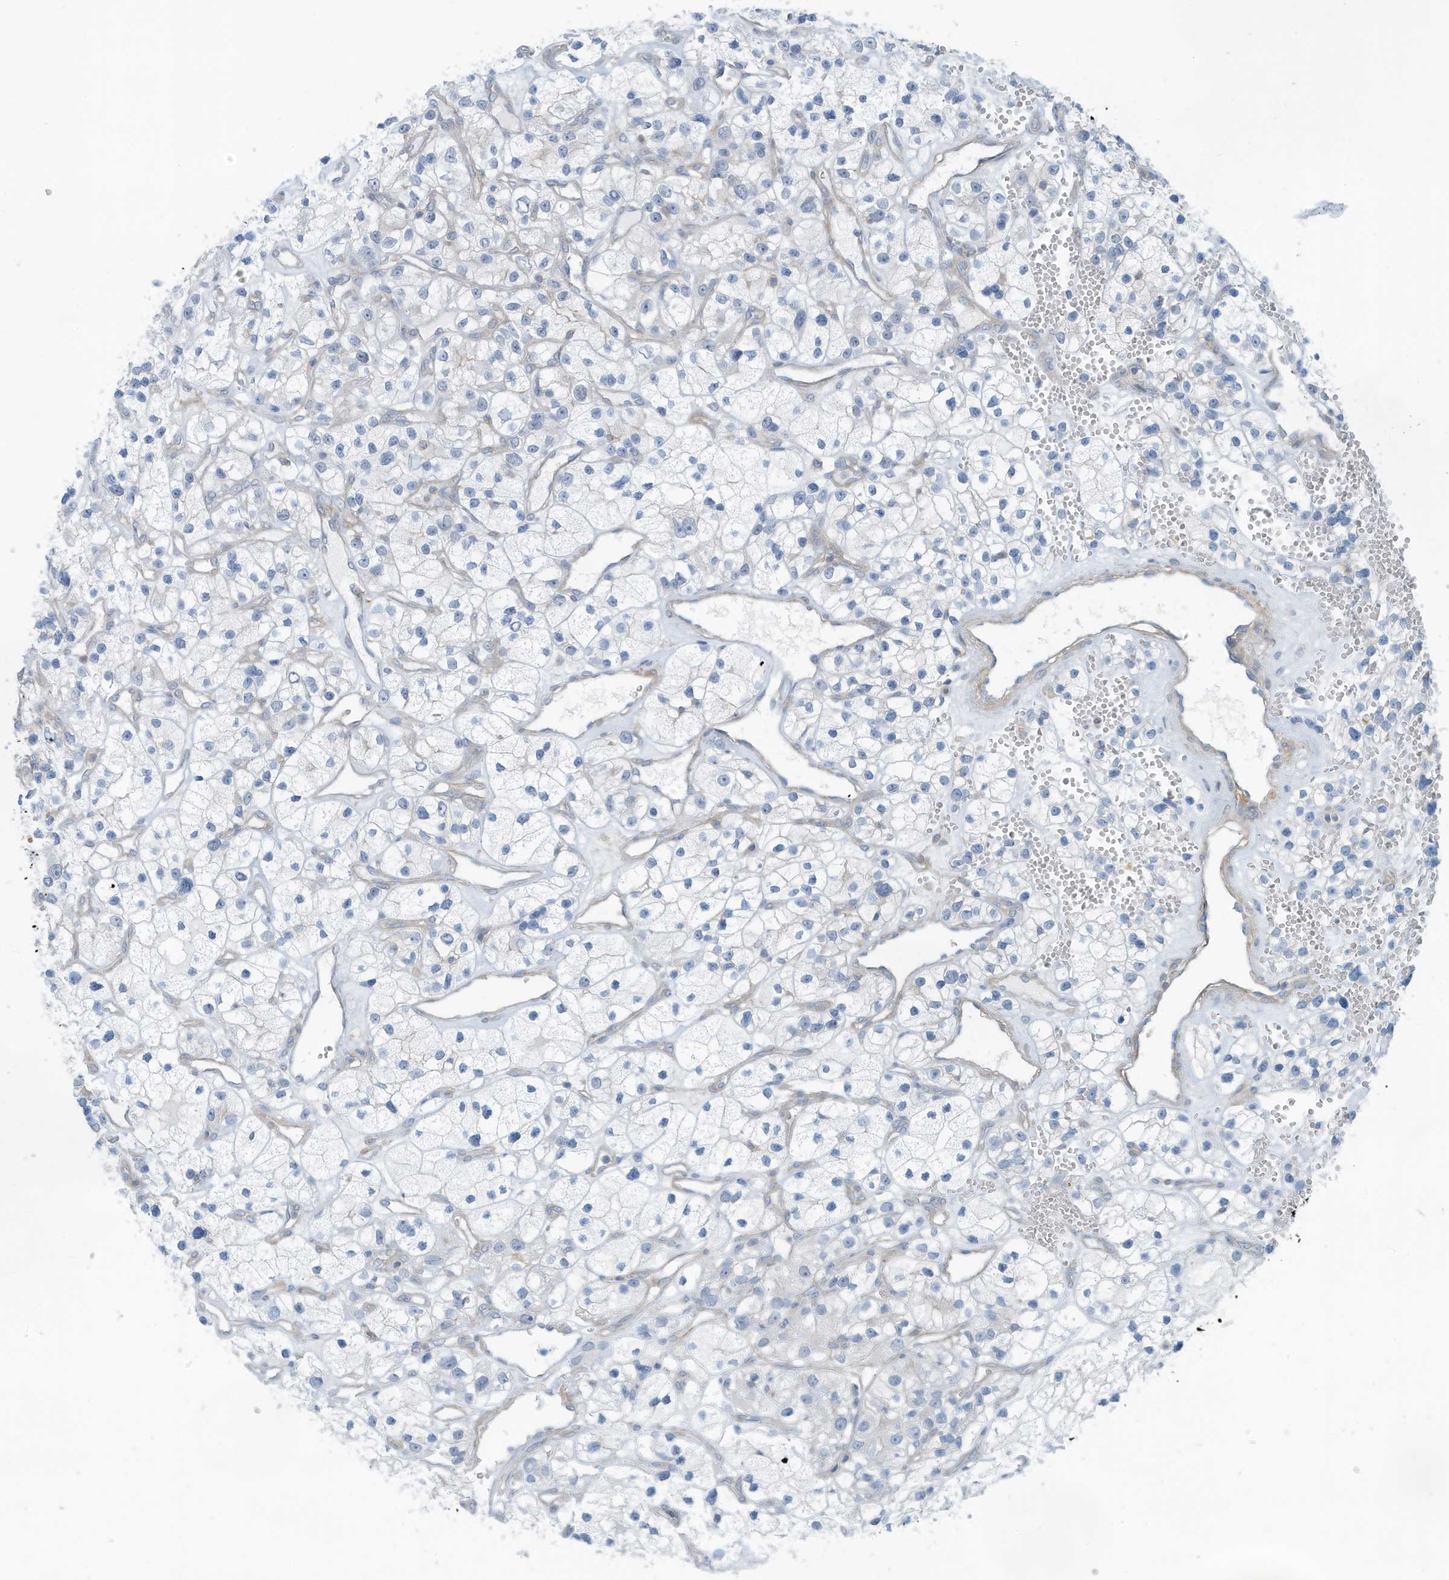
{"staining": {"intensity": "negative", "quantity": "none", "location": "none"}, "tissue": "renal cancer", "cell_type": "Tumor cells", "image_type": "cancer", "snomed": [{"axis": "morphology", "description": "Adenocarcinoma, NOS"}, {"axis": "topography", "description": "Kidney"}], "caption": "Tumor cells are negative for brown protein staining in renal adenocarcinoma.", "gene": "ZNF846", "patient": {"sex": "female", "age": 57}}